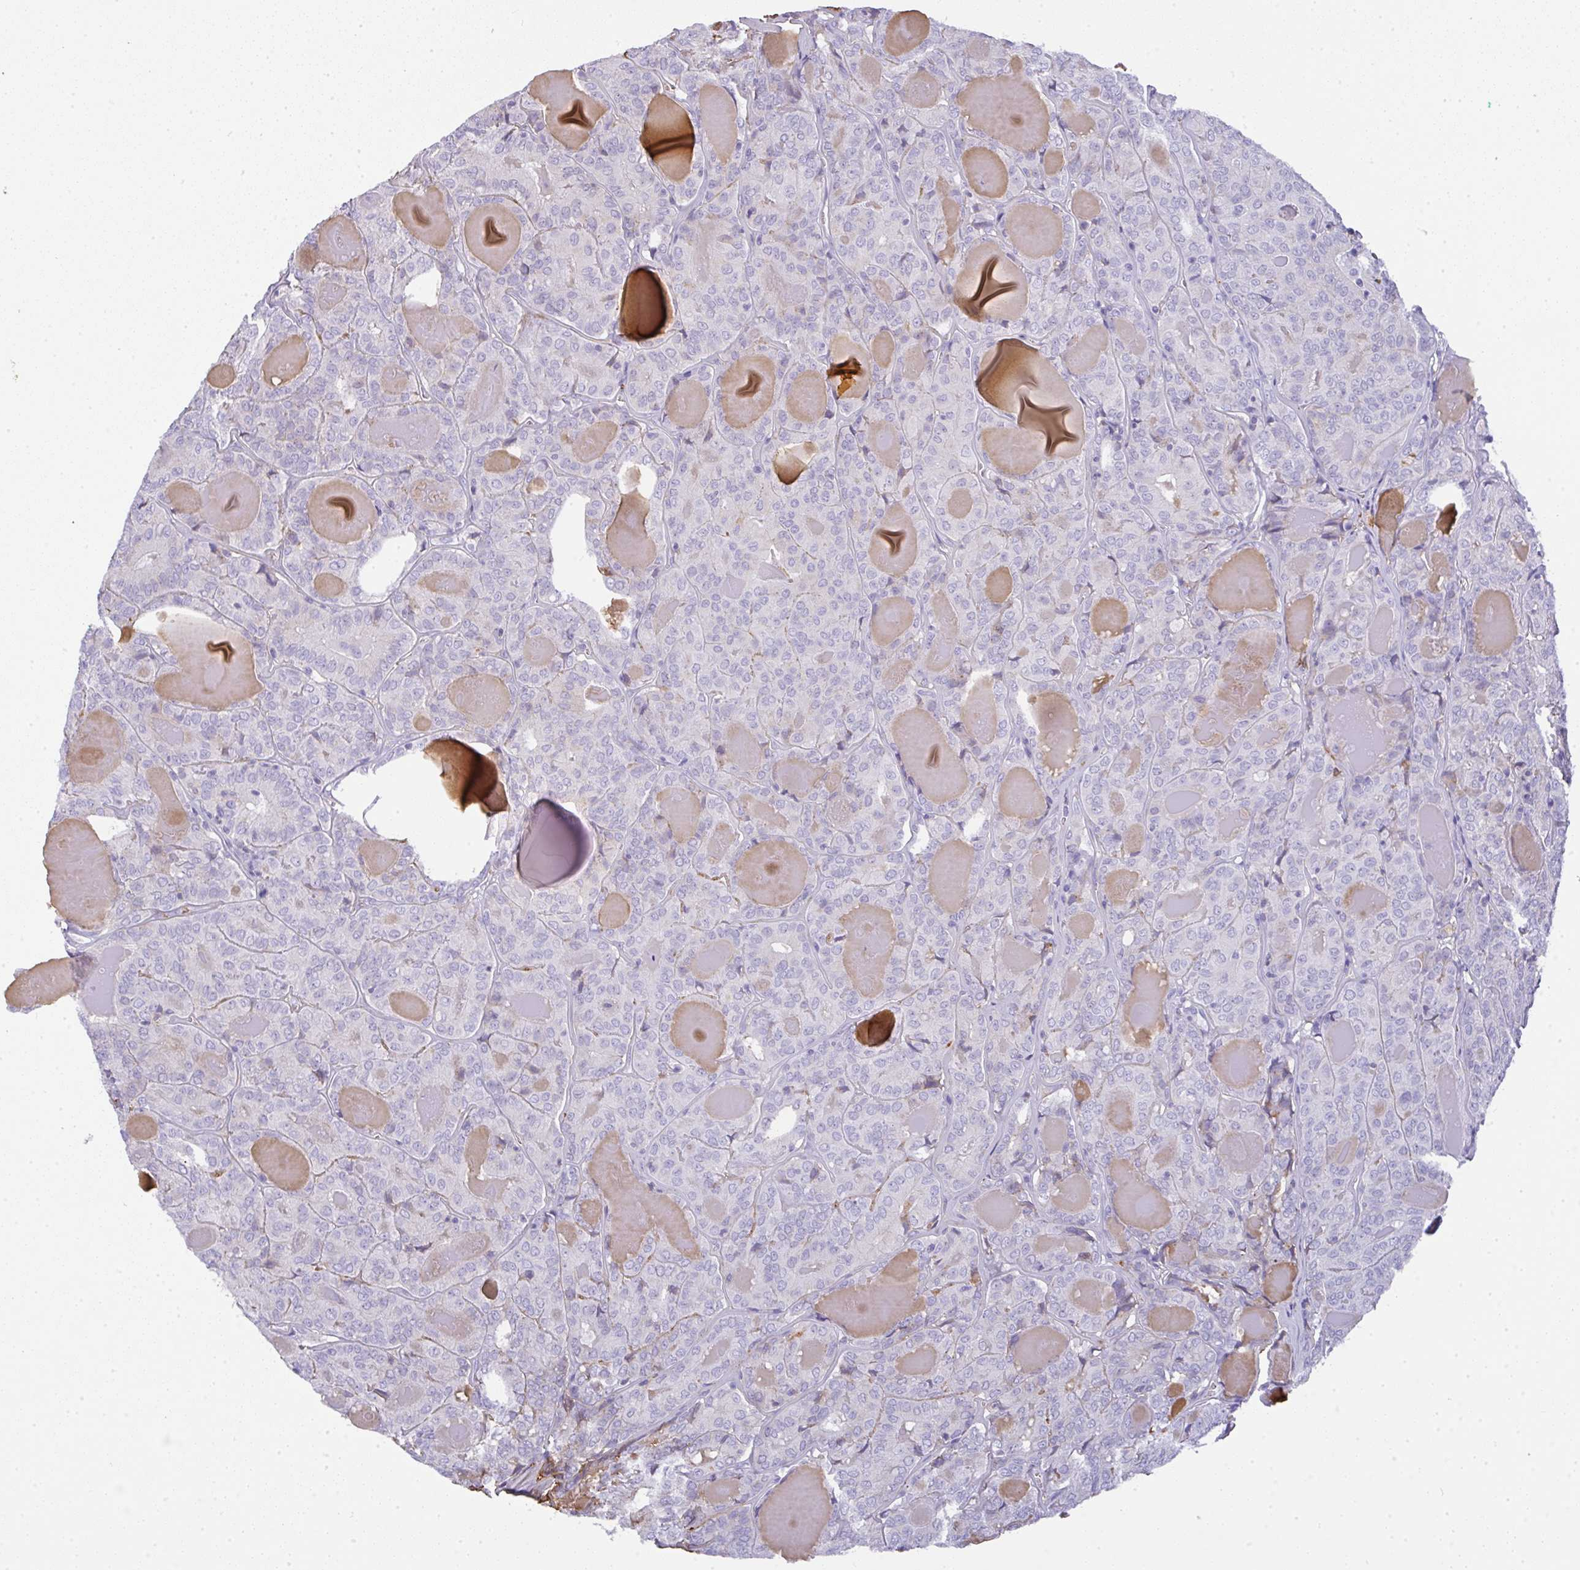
{"staining": {"intensity": "negative", "quantity": "none", "location": "none"}, "tissue": "thyroid cancer", "cell_type": "Tumor cells", "image_type": "cancer", "snomed": [{"axis": "morphology", "description": "Papillary adenocarcinoma, NOS"}, {"axis": "topography", "description": "Thyroid gland"}], "caption": "Immunohistochemistry (IHC) photomicrograph of human thyroid papillary adenocarcinoma stained for a protein (brown), which reveals no positivity in tumor cells. Brightfield microscopy of immunohistochemistry (IHC) stained with DAB (3,3'-diaminobenzidine) (brown) and hematoxylin (blue), captured at high magnification.", "gene": "SMYD5", "patient": {"sex": "female", "age": 72}}